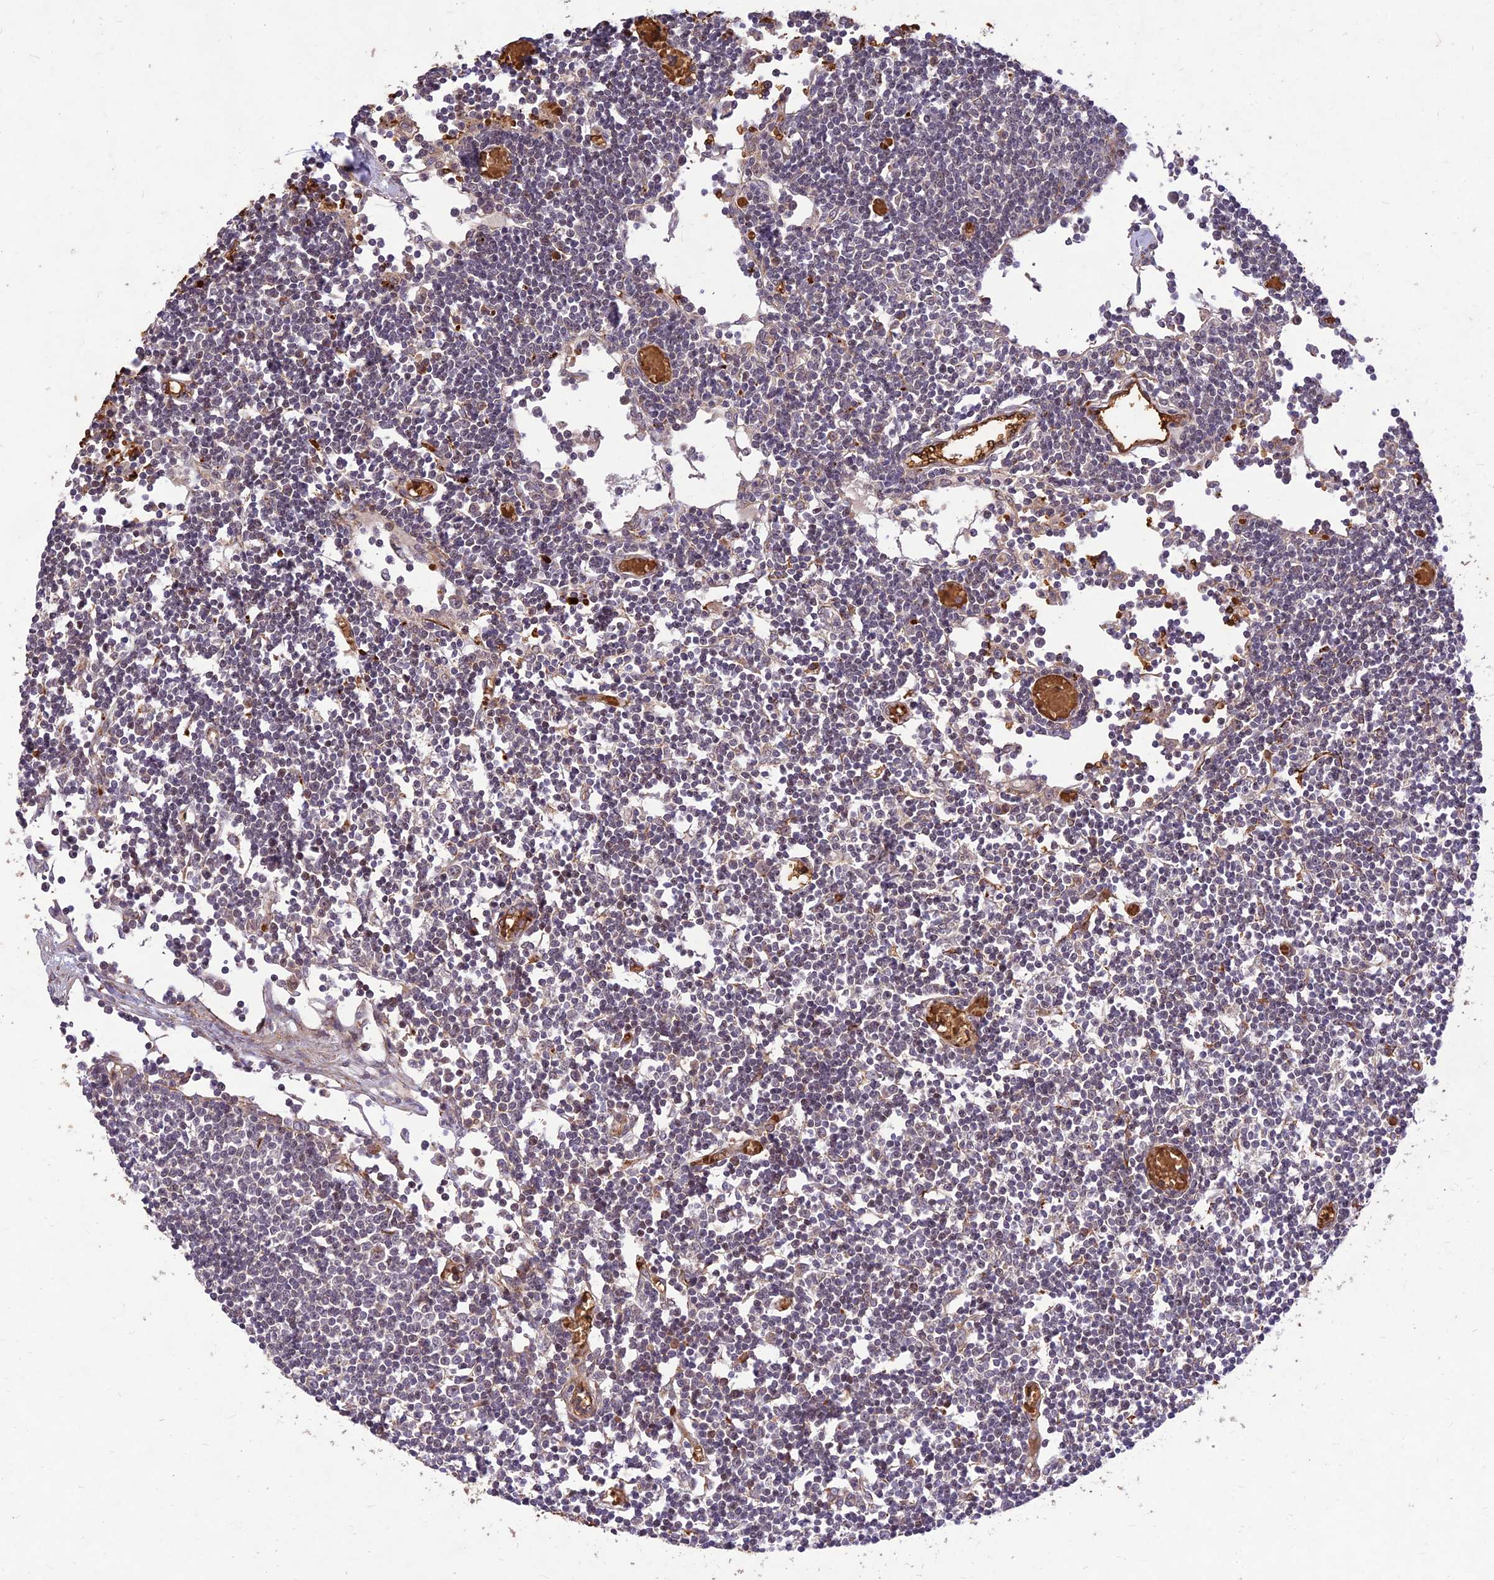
{"staining": {"intensity": "moderate", "quantity": "<25%", "location": "cytoplasmic/membranous"}, "tissue": "lymph node", "cell_type": "Non-germinal center cells", "image_type": "normal", "snomed": [{"axis": "morphology", "description": "Normal tissue, NOS"}, {"axis": "topography", "description": "Lymph node"}], "caption": "Immunohistochemistry histopathology image of unremarkable lymph node stained for a protein (brown), which reveals low levels of moderate cytoplasmic/membranous positivity in about <25% of non-germinal center cells.", "gene": "PPP1R11", "patient": {"sex": "female", "age": 11}}